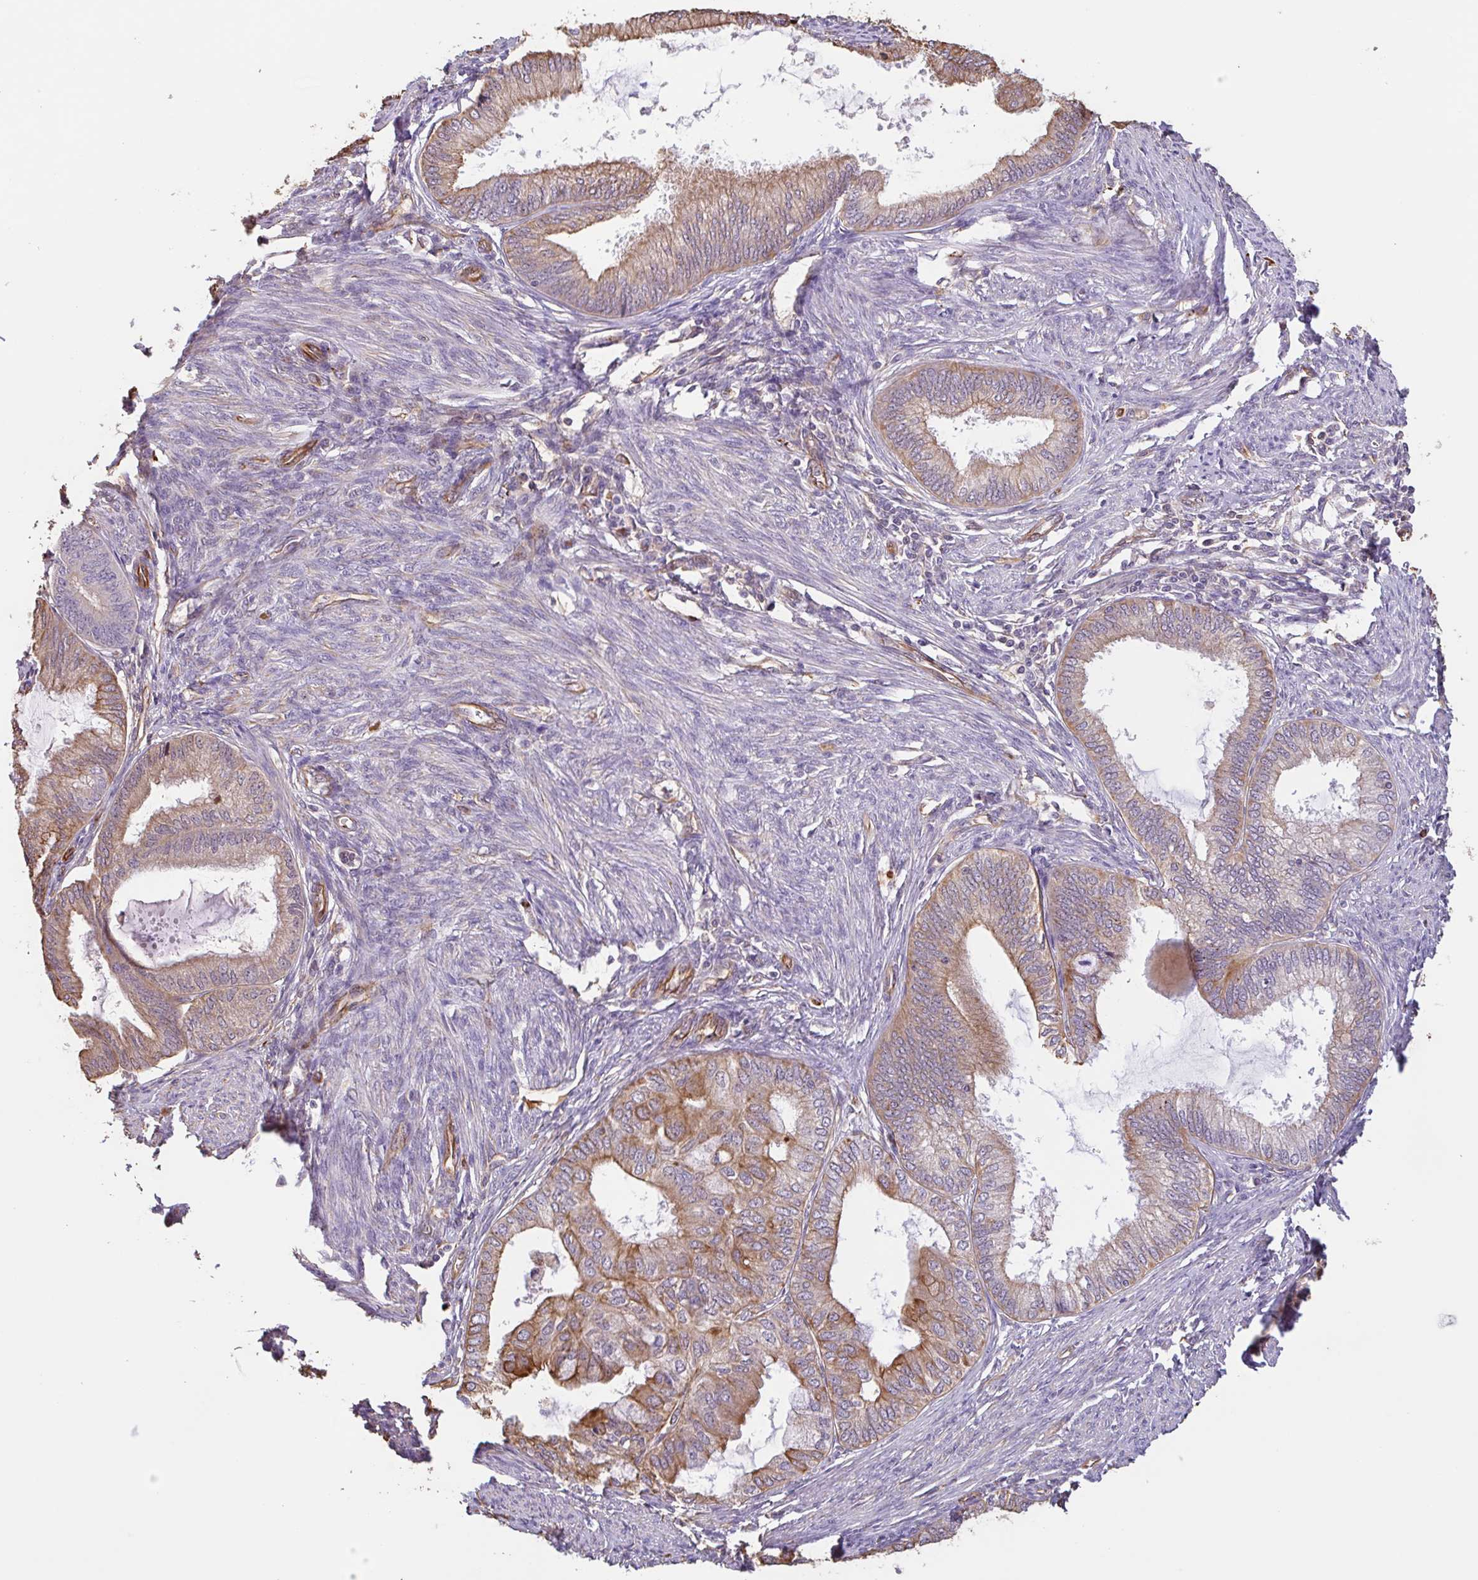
{"staining": {"intensity": "moderate", "quantity": "25%-75%", "location": "cytoplasmic/membranous"}, "tissue": "endometrial cancer", "cell_type": "Tumor cells", "image_type": "cancer", "snomed": [{"axis": "morphology", "description": "Adenocarcinoma, NOS"}, {"axis": "topography", "description": "Endometrium"}], "caption": "A brown stain highlights moderate cytoplasmic/membranous positivity of a protein in adenocarcinoma (endometrial) tumor cells. Ihc stains the protein of interest in brown and the nuclei are stained blue.", "gene": "ZNF790", "patient": {"sex": "female", "age": 86}}